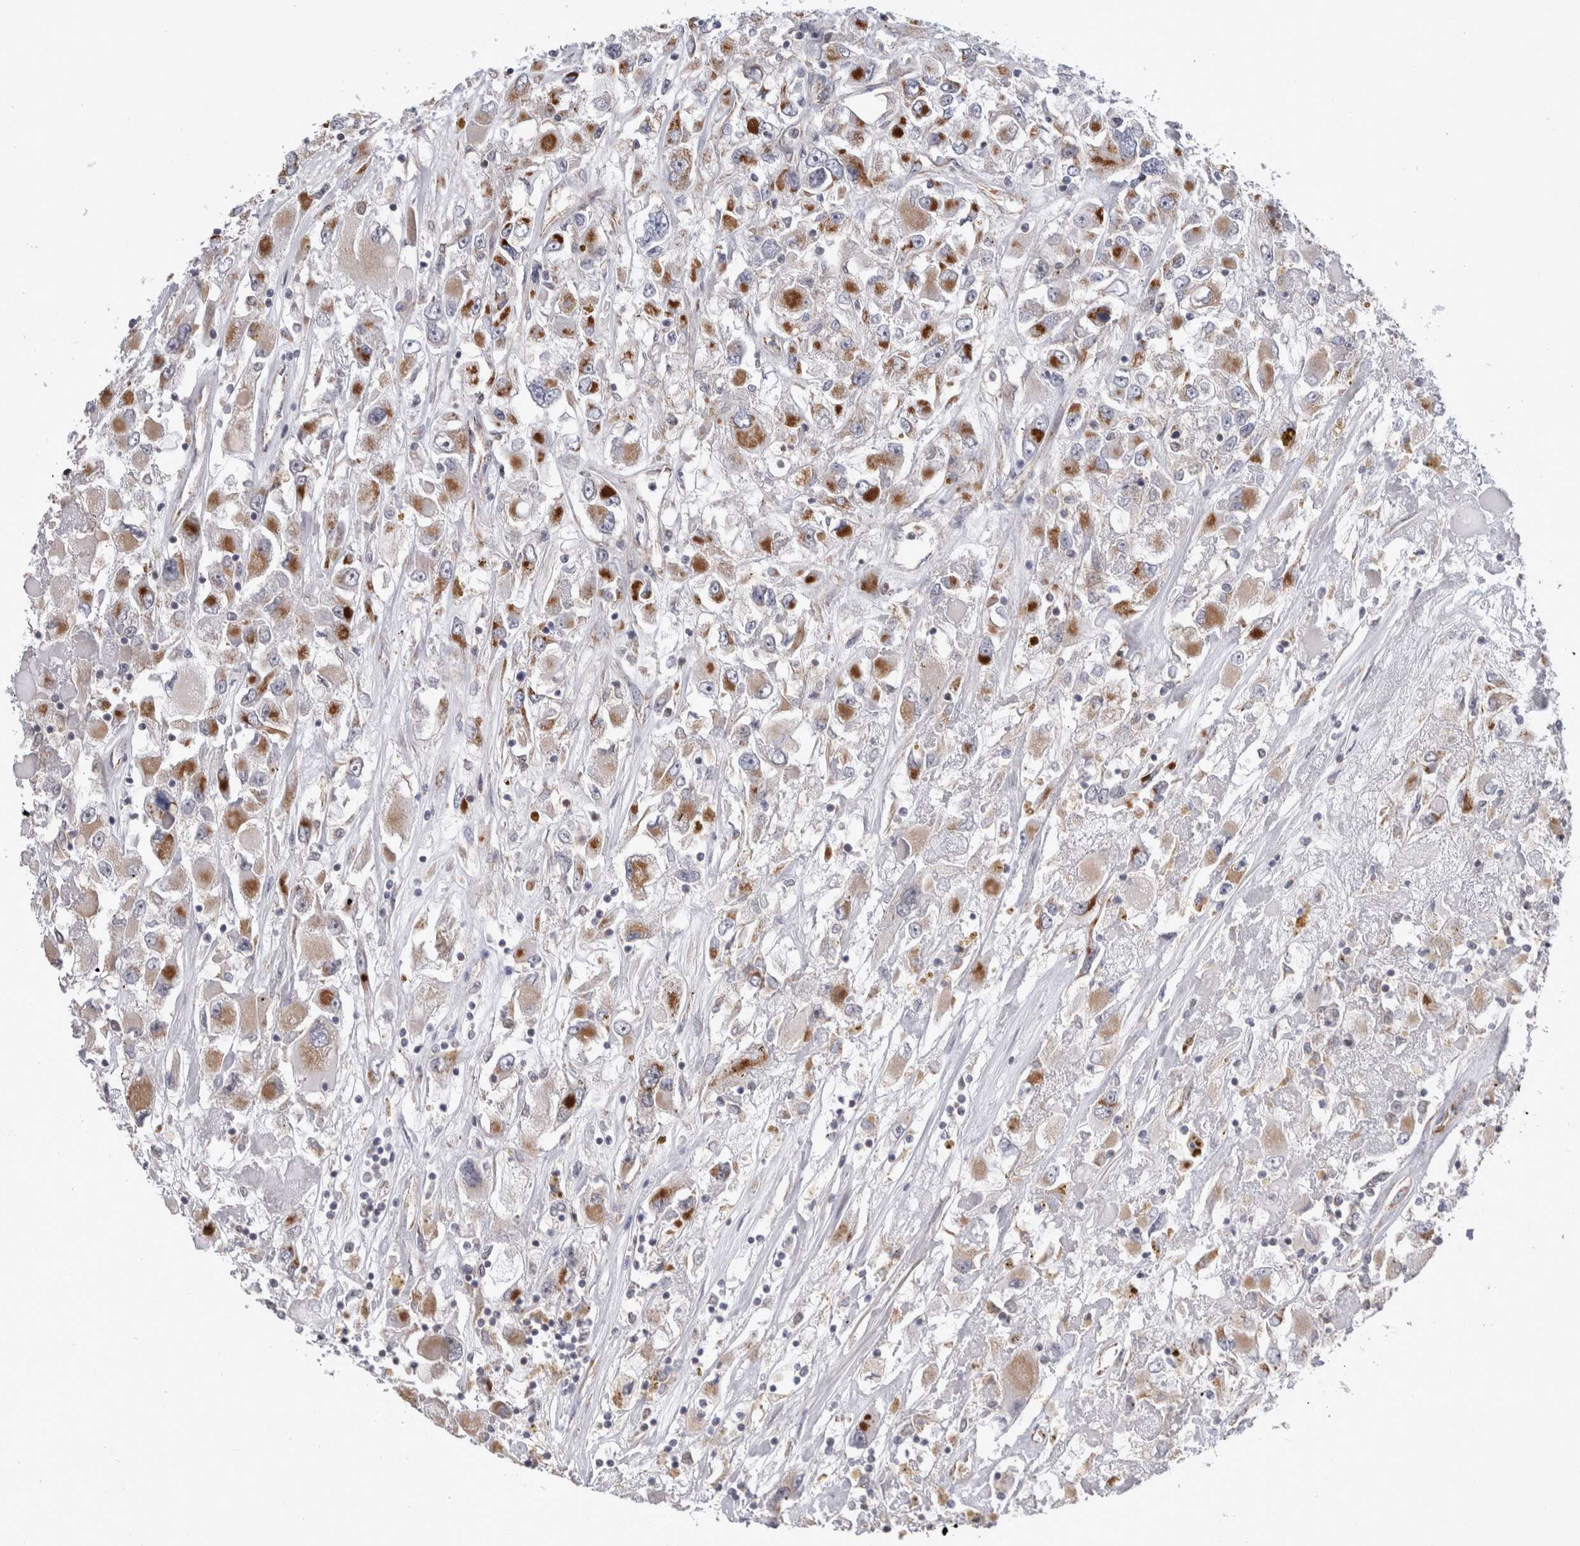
{"staining": {"intensity": "moderate", "quantity": ">75%", "location": "cytoplasmic/membranous"}, "tissue": "renal cancer", "cell_type": "Tumor cells", "image_type": "cancer", "snomed": [{"axis": "morphology", "description": "Adenocarcinoma, NOS"}, {"axis": "topography", "description": "Kidney"}], "caption": "Immunohistochemistry (DAB) staining of renal cancer shows moderate cytoplasmic/membranous protein staining in about >75% of tumor cells.", "gene": "MRPL37", "patient": {"sex": "female", "age": 52}}